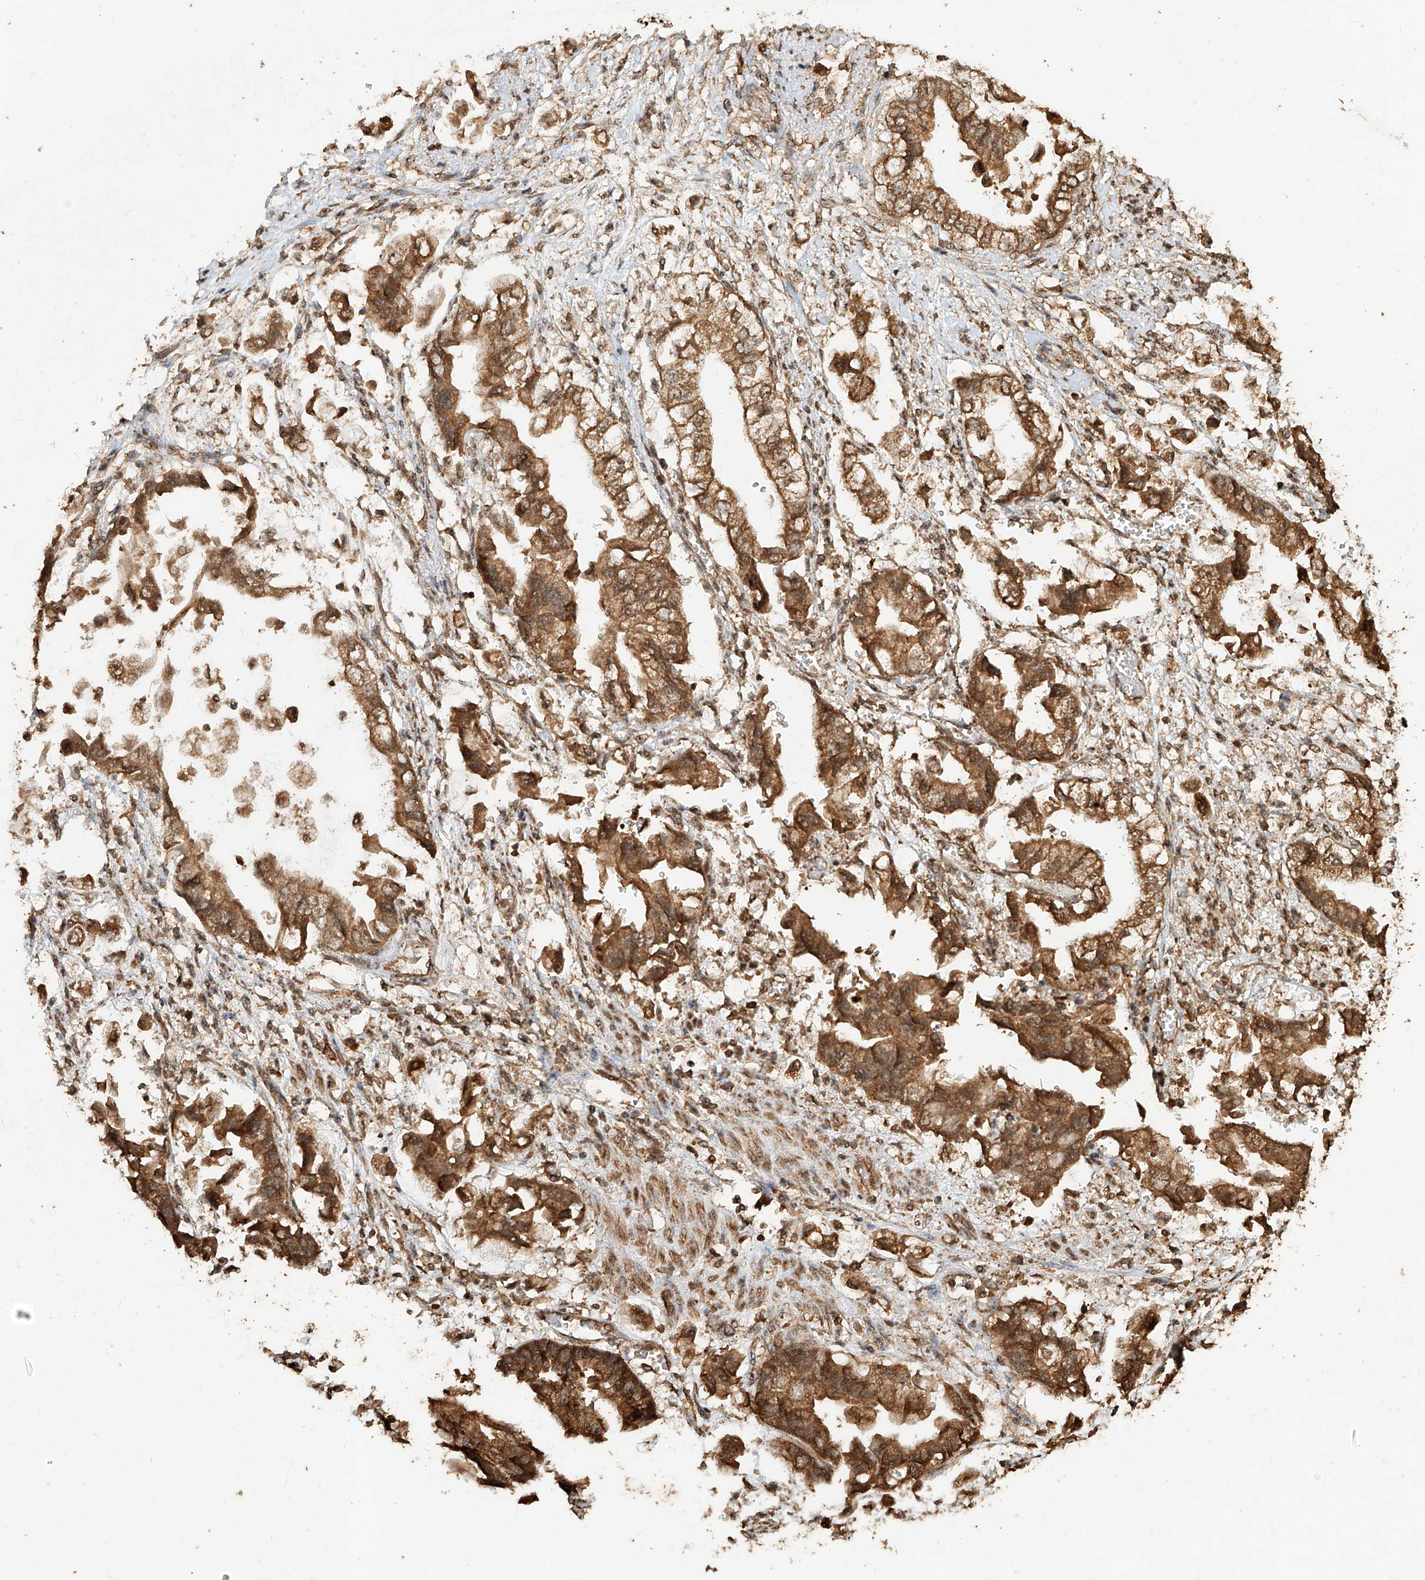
{"staining": {"intensity": "strong", "quantity": ">75%", "location": "cytoplasmic/membranous,nuclear"}, "tissue": "stomach cancer", "cell_type": "Tumor cells", "image_type": "cancer", "snomed": [{"axis": "morphology", "description": "Adenocarcinoma, NOS"}, {"axis": "topography", "description": "Stomach"}], "caption": "Strong cytoplasmic/membranous and nuclear expression for a protein is present in about >75% of tumor cells of stomach cancer (adenocarcinoma) using immunohistochemistry.", "gene": "ZNF660", "patient": {"sex": "male", "age": 62}}